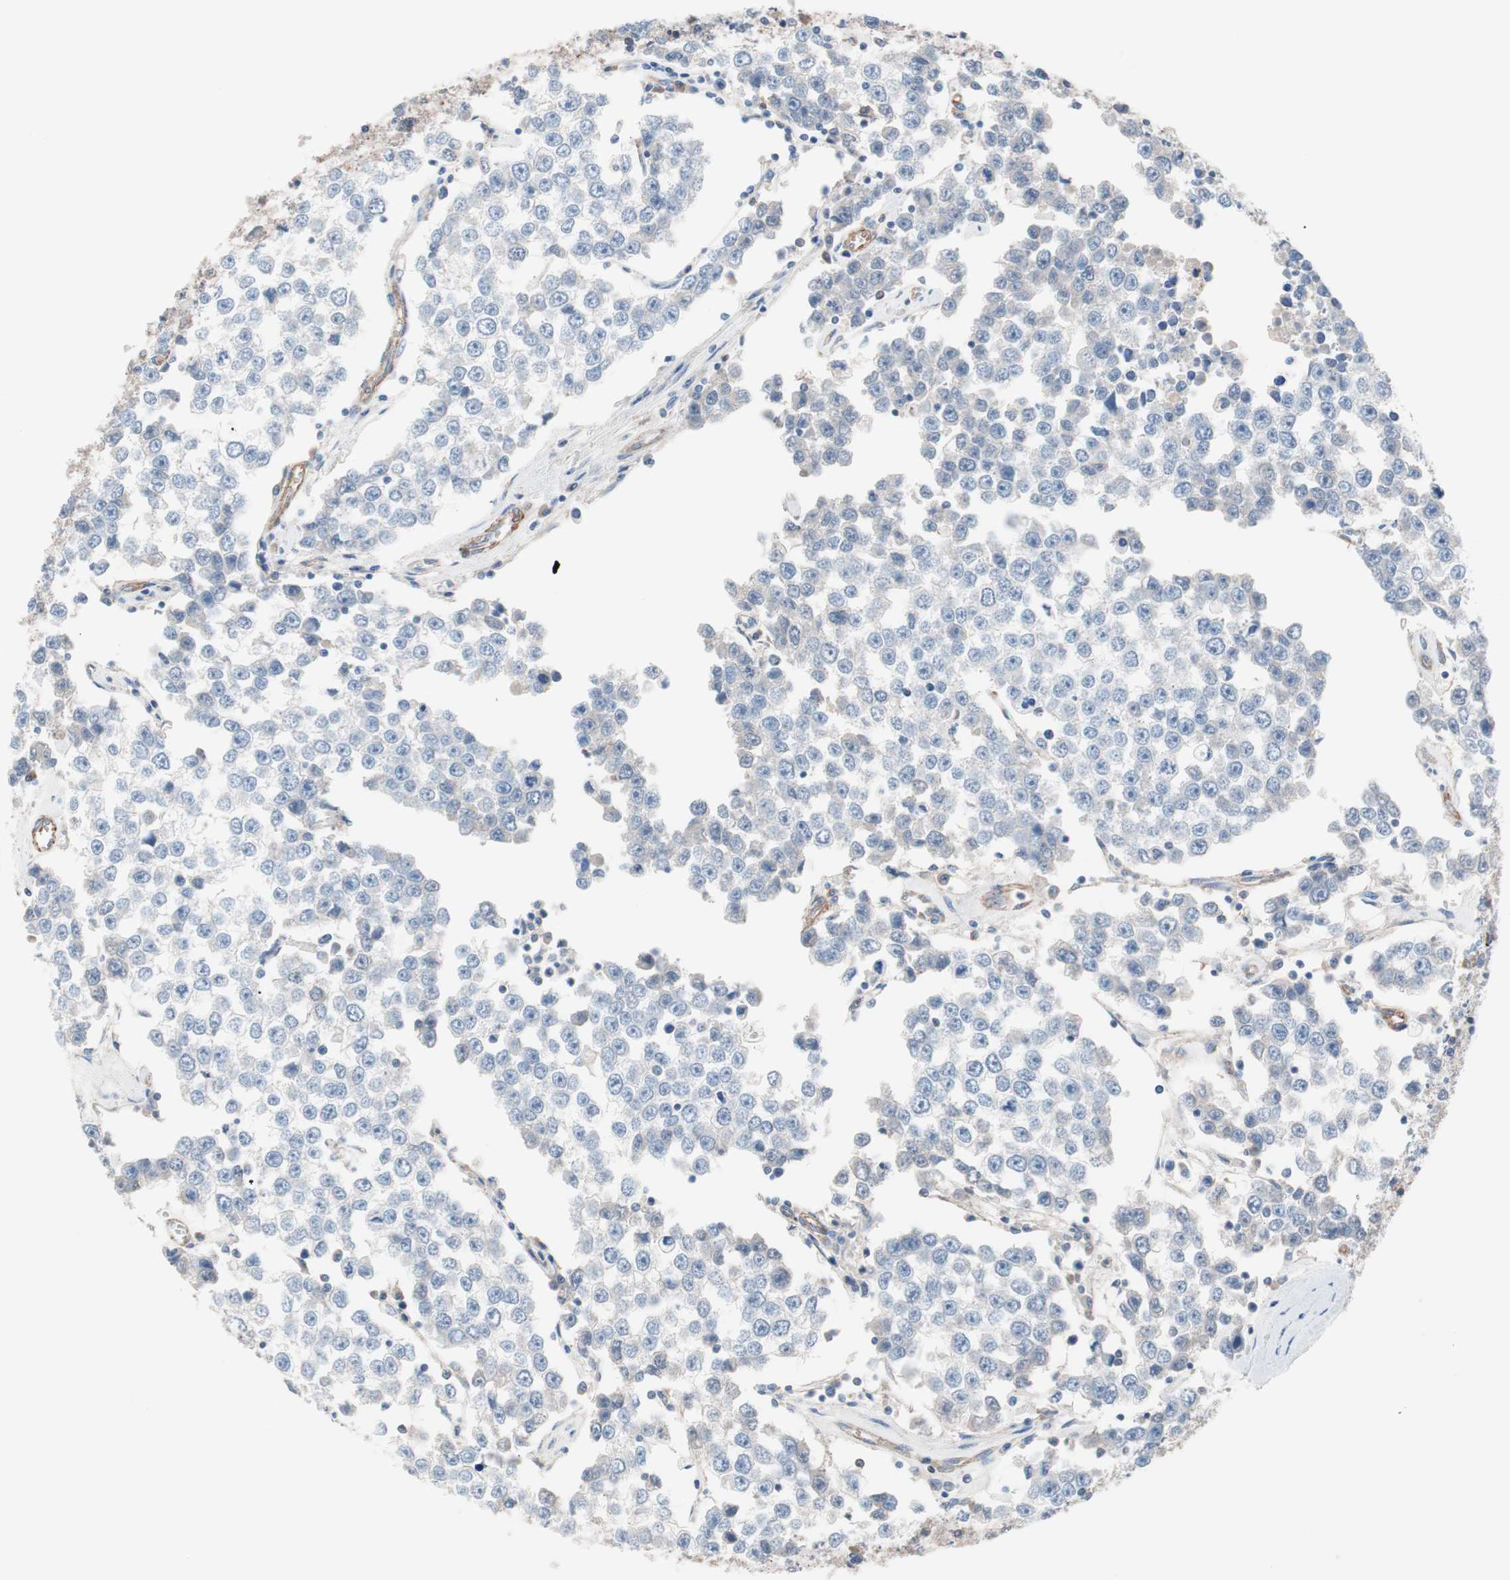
{"staining": {"intensity": "negative", "quantity": "none", "location": "none"}, "tissue": "testis cancer", "cell_type": "Tumor cells", "image_type": "cancer", "snomed": [{"axis": "morphology", "description": "Seminoma, NOS"}, {"axis": "morphology", "description": "Carcinoma, Embryonal, NOS"}, {"axis": "topography", "description": "Testis"}], "caption": "Immunohistochemistry (IHC) image of human testis cancer (embryonal carcinoma) stained for a protein (brown), which shows no staining in tumor cells.", "gene": "GPR160", "patient": {"sex": "male", "age": 52}}